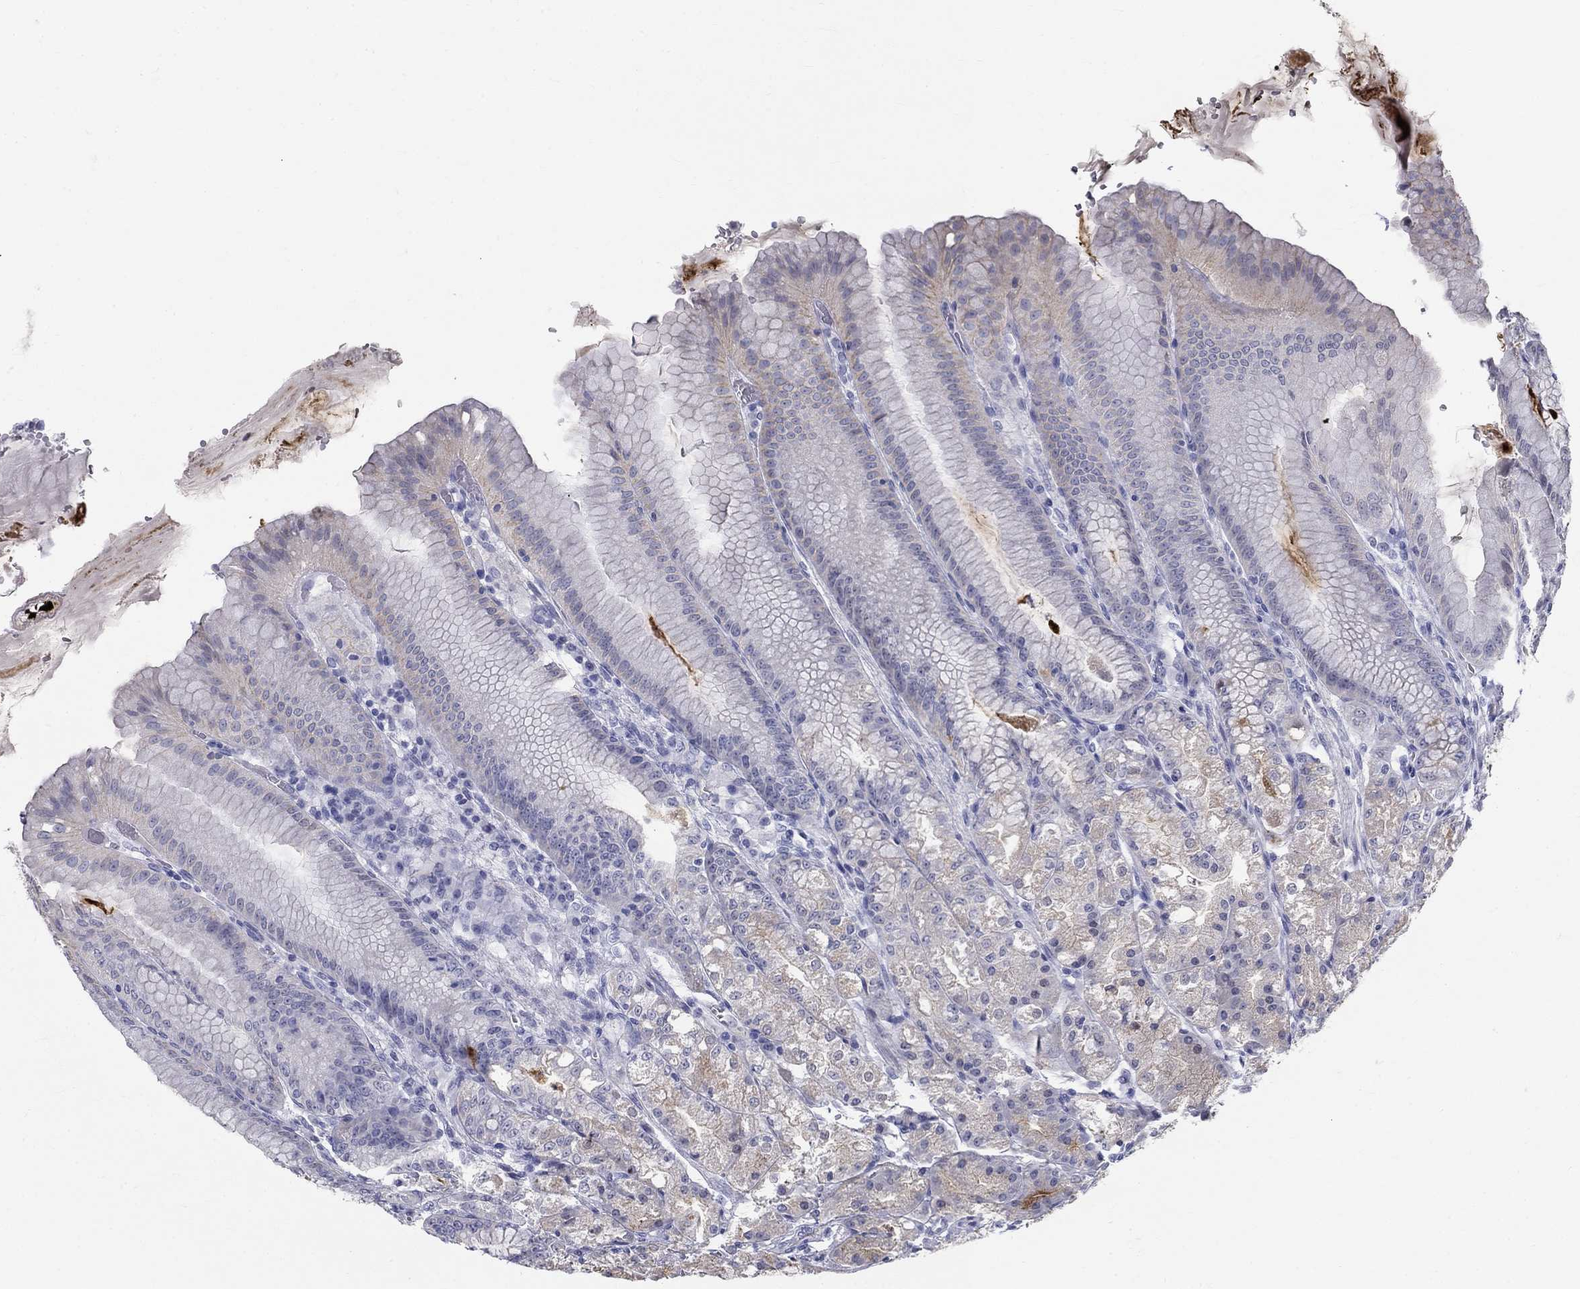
{"staining": {"intensity": "negative", "quantity": "none", "location": "none"}, "tissue": "stomach", "cell_type": "Glandular cells", "image_type": "normal", "snomed": [{"axis": "morphology", "description": "Normal tissue, NOS"}, {"axis": "topography", "description": "Stomach"}], "caption": "There is no significant staining in glandular cells of stomach. Brightfield microscopy of IHC stained with DAB (brown) and hematoxylin (blue), captured at high magnification.", "gene": "ENSG00000290147", "patient": {"sex": "male", "age": 71}}